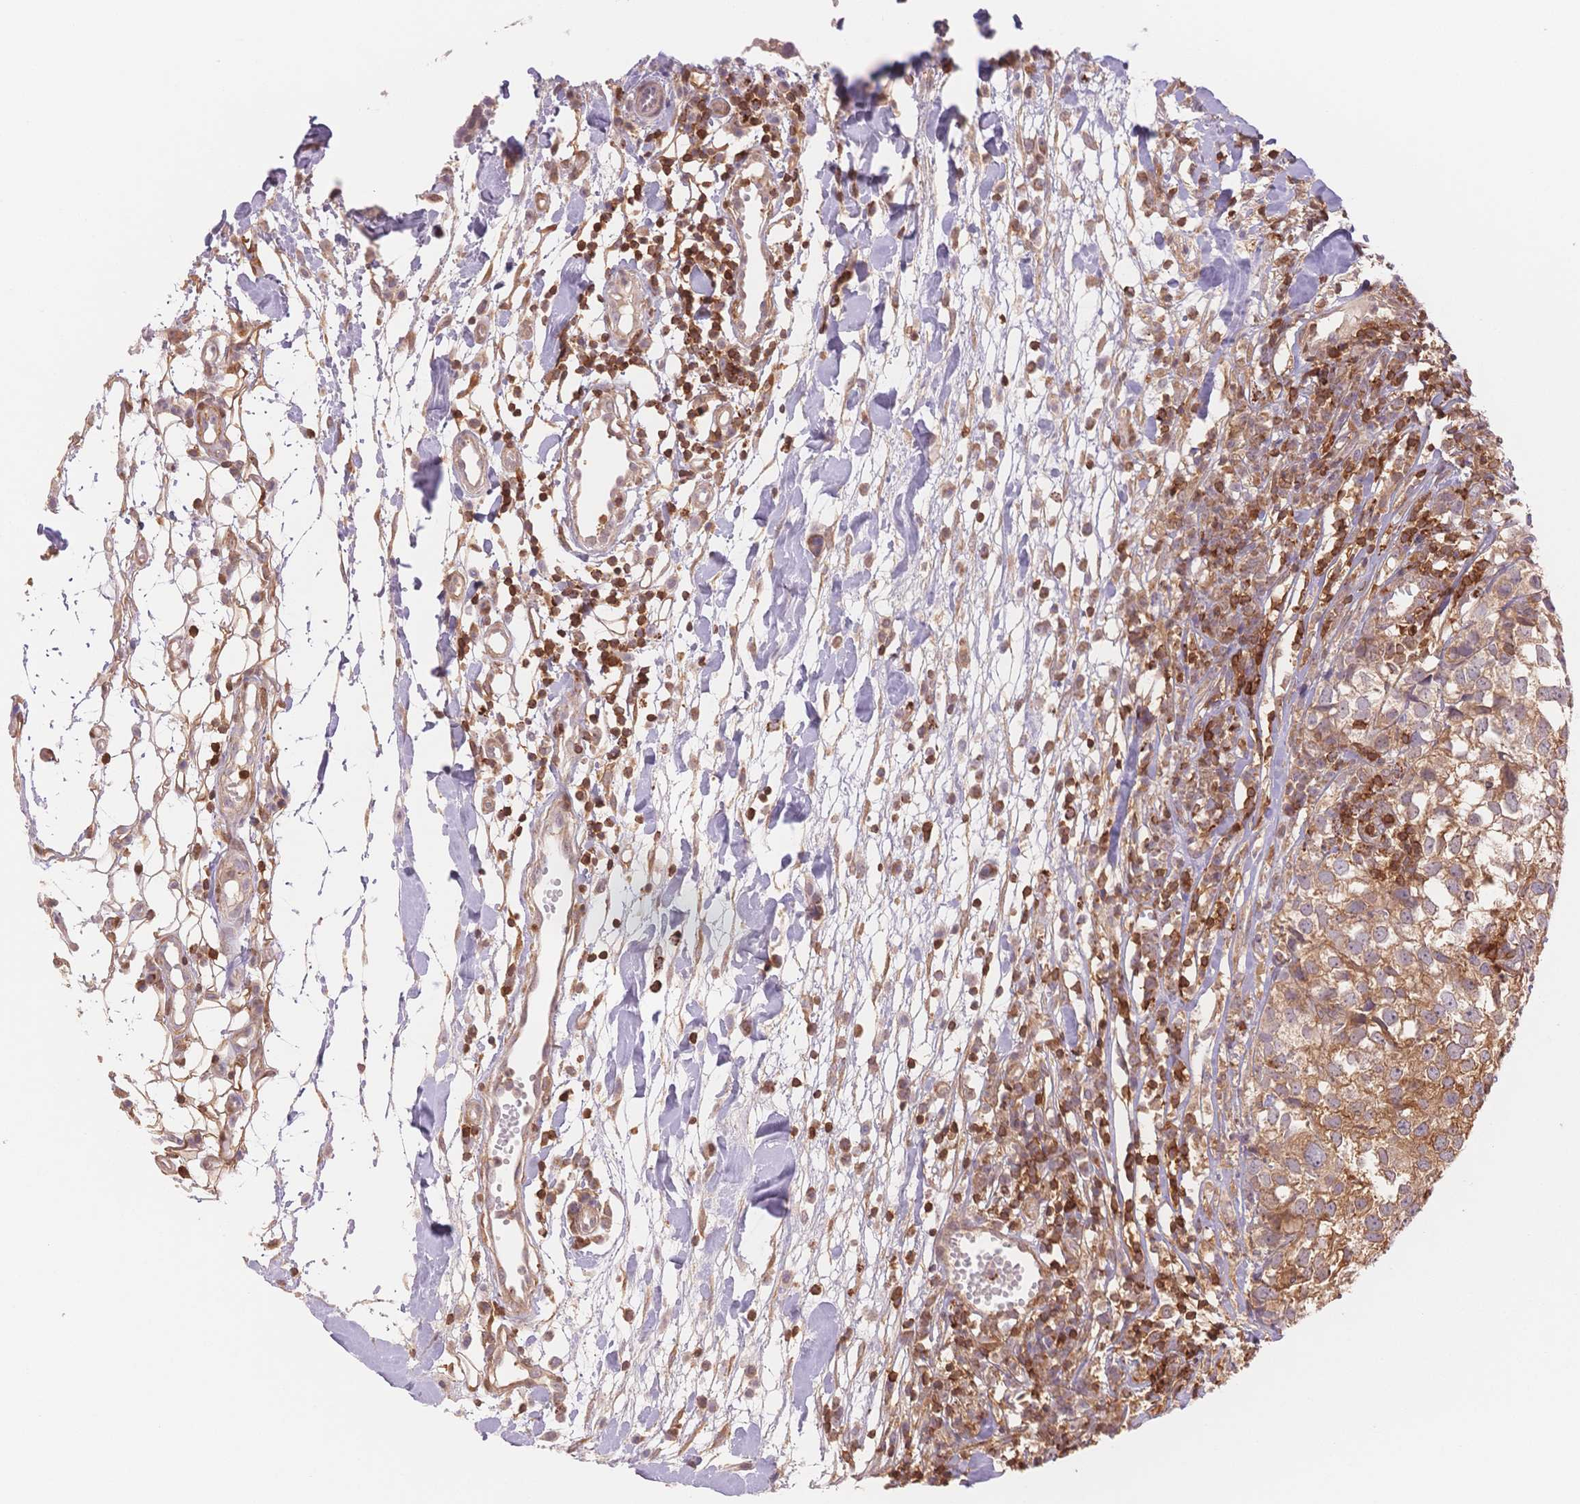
{"staining": {"intensity": "weak", "quantity": ">75%", "location": "cytoplasmic/membranous"}, "tissue": "breast cancer", "cell_type": "Tumor cells", "image_type": "cancer", "snomed": [{"axis": "morphology", "description": "Duct carcinoma"}, {"axis": "topography", "description": "Breast"}], "caption": "High-magnification brightfield microscopy of breast cancer stained with DAB (brown) and counterstained with hematoxylin (blue). tumor cells exhibit weak cytoplasmic/membranous staining is seen in about>75% of cells.", "gene": "STK39", "patient": {"sex": "female", "age": 30}}